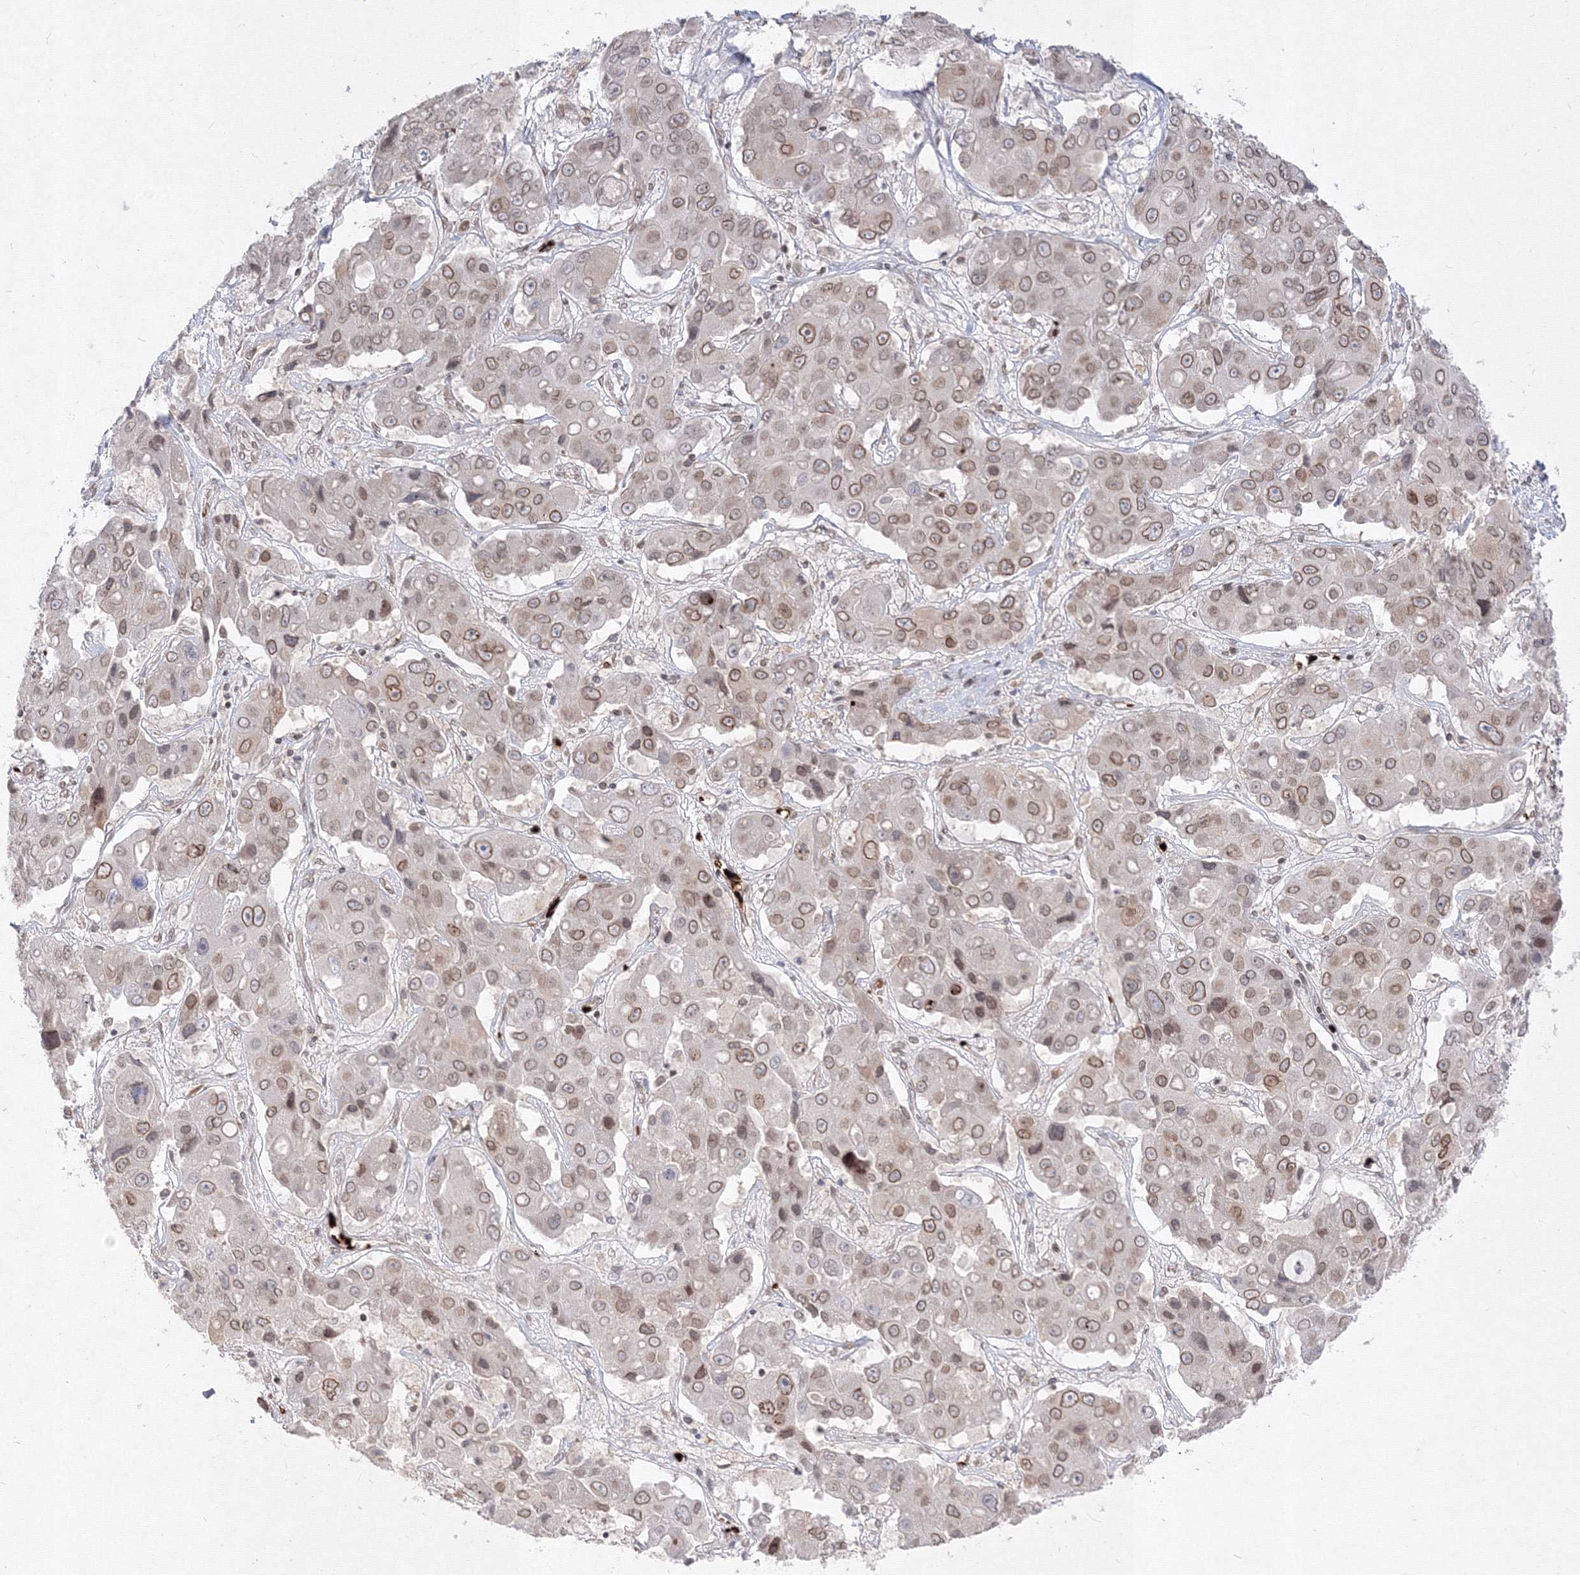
{"staining": {"intensity": "moderate", "quantity": "25%-75%", "location": "cytoplasmic/membranous,nuclear"}, "tissue": "liver cancer", "cell_type": "Tumor cells", "image_type": "cancer", "snomed": [{"axis": "morphology", "description": "Cholangiocarcinoma"}, {"axis": "topography", "description": "Liver"}], "caption": "An IHC micrograph of neoplastic tissue is shown. Protein staining in brown highlights moderate cytoplasmic/membranous and nuclear positivity in liver cholangiocarcinoma within tumor cells.", "gene": "DNAJB2", "patient": {"sex": "male", "age": 67}}